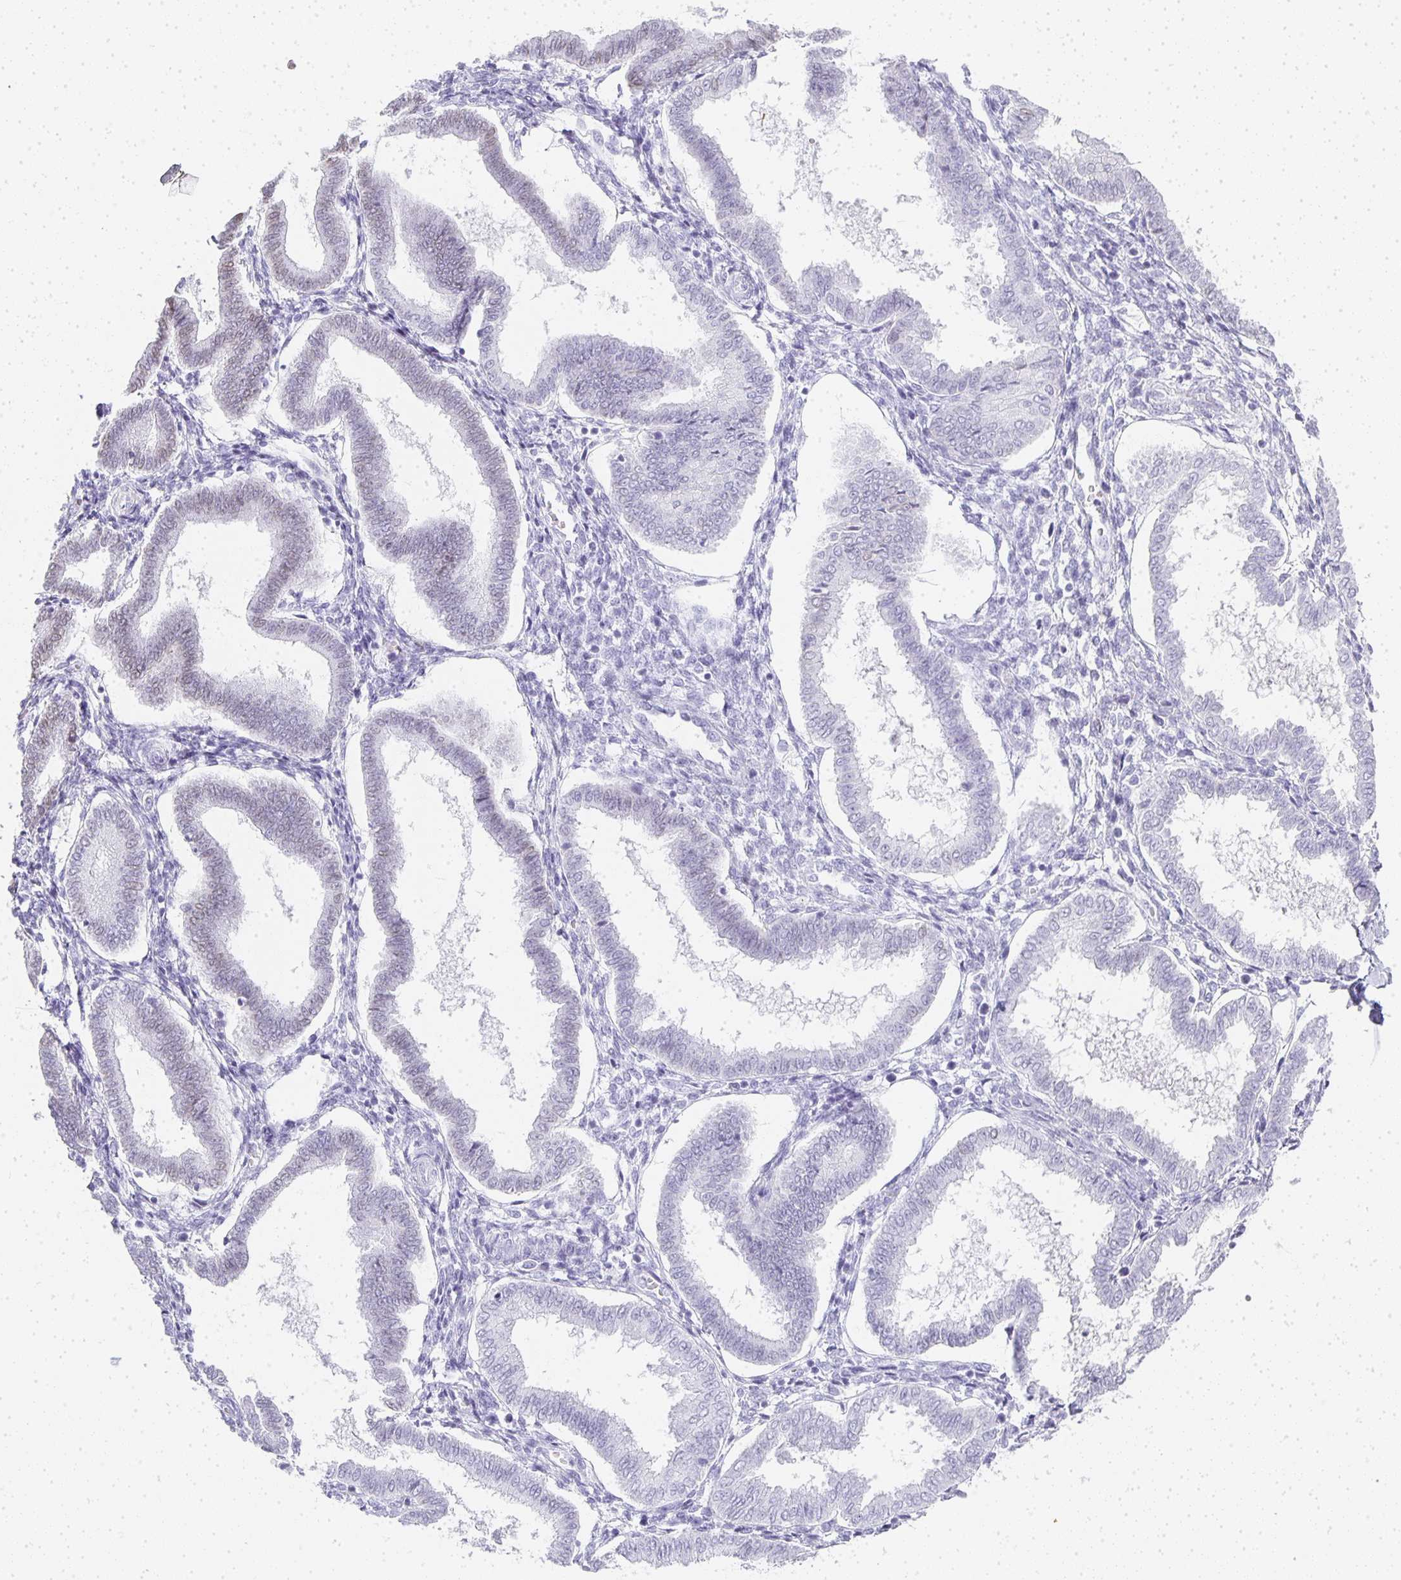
{"staining": {"intensity": "negative", "quantity": "none", "location": "none"}, "tissue": "endometrium", "cell_type": "Cells in endometrial stroma", "image_type": "normal", "snomed": [{"axis": "morphology", "description": "Normal tissue, NOS"}, {"axis": "topography", "description": "Endometrium"}], "caption": "The immunohistochemistry image has no significant expression in cells in endometrial stroma of endometrium.", "gene": "TPSD1", "patient": {"sex": "female", "age": 24}}